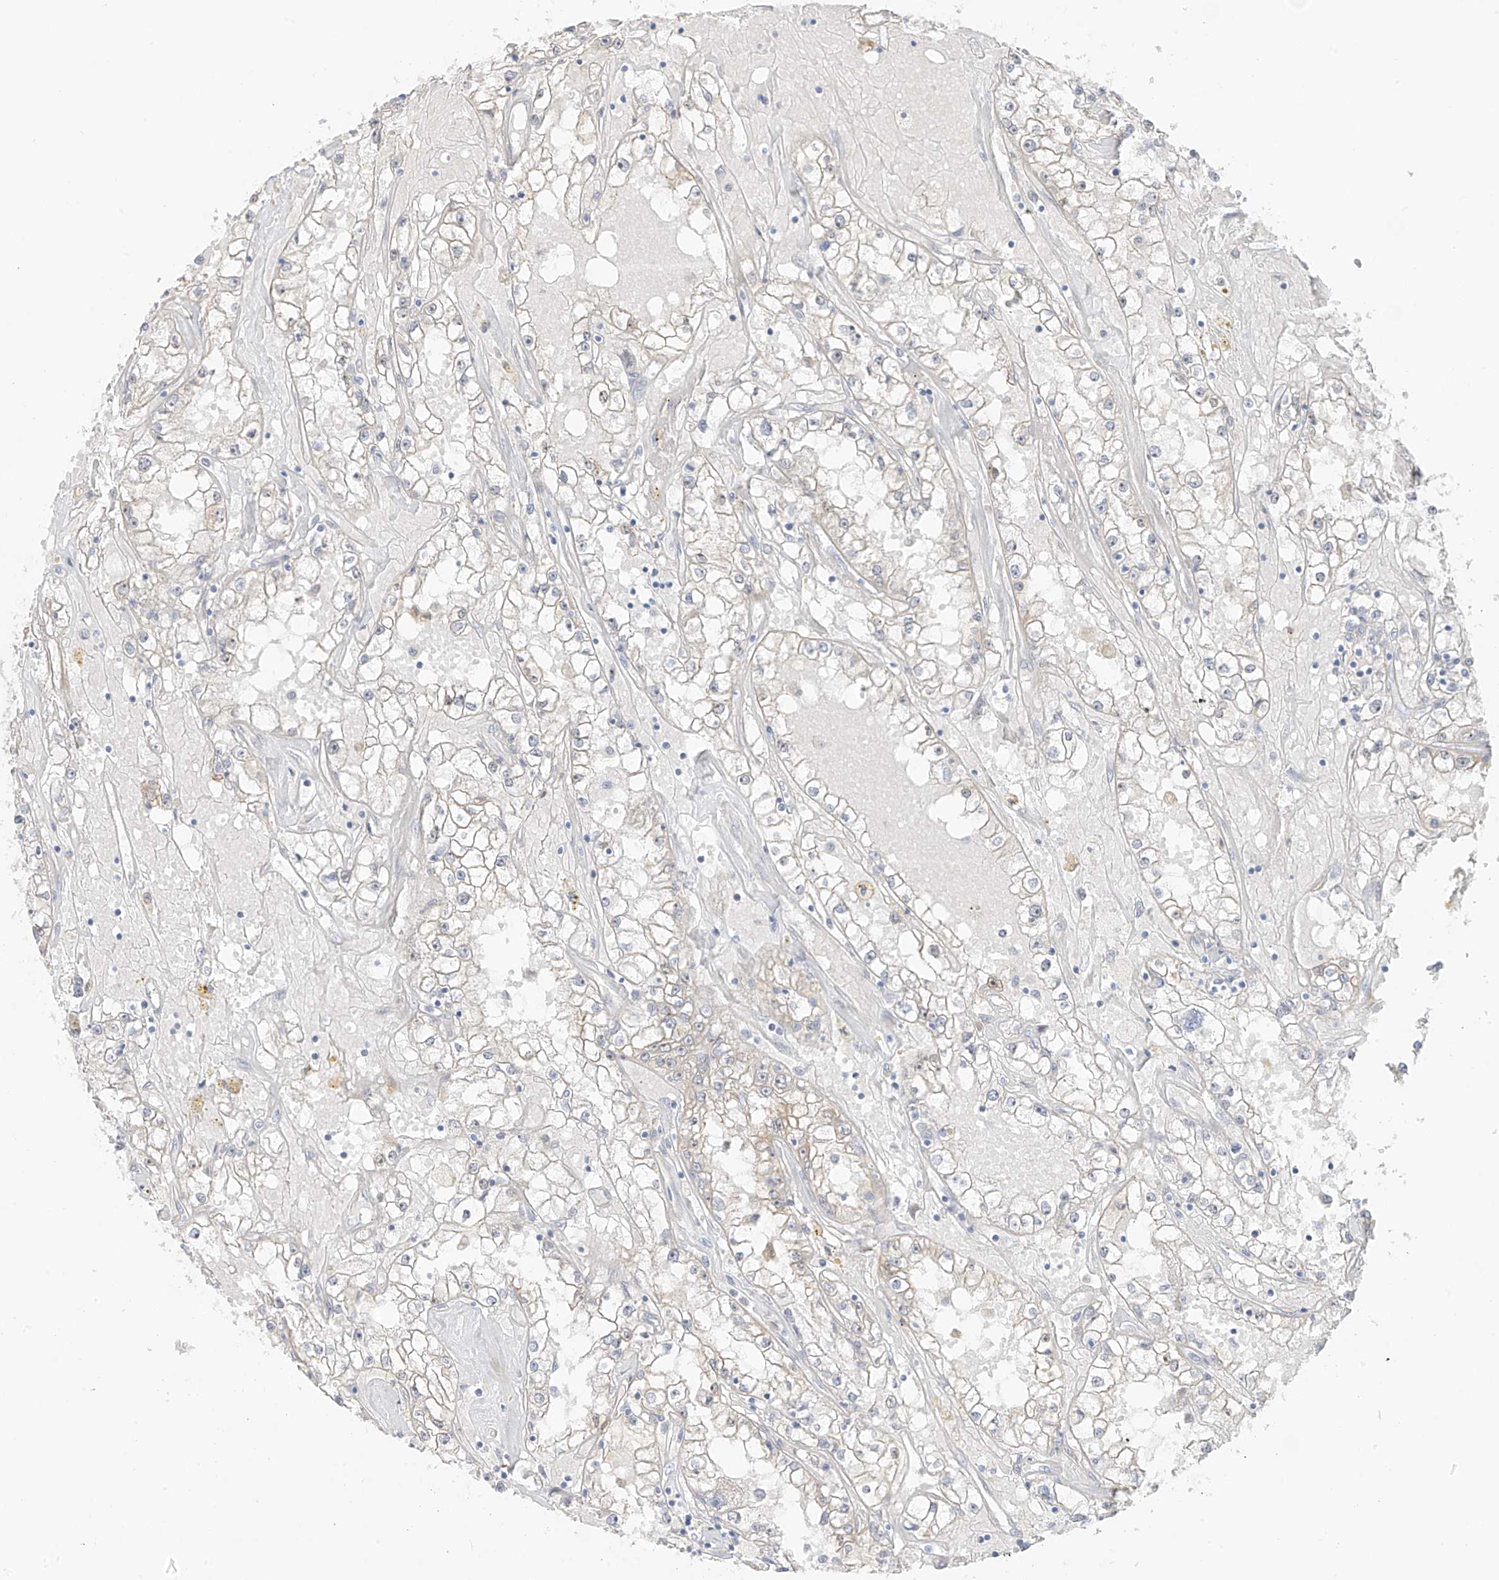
{"staining": {"intensity": "moderate", "quantity": "<25%", "location": "cytoplasmic/membranous"}, "tissue": "renal cancer", "cell_type": "Tumor cells", "image_type": "cancer", "snomed": [{"axis": "morphology", "description": "Adenocarcinoma, NOS"}, {"axis": "topography", "description": "Kidney"}], "caption": "IHC histopathology image of renal cancer (adenocarcinoma) stained for a protein (brown), which exhibits low levels of moderate cytoplasmic/membranous staining in about <25% of tumor cells.", "gene": "DCDC2", "patient": {"sex": "male", "age": 56}}